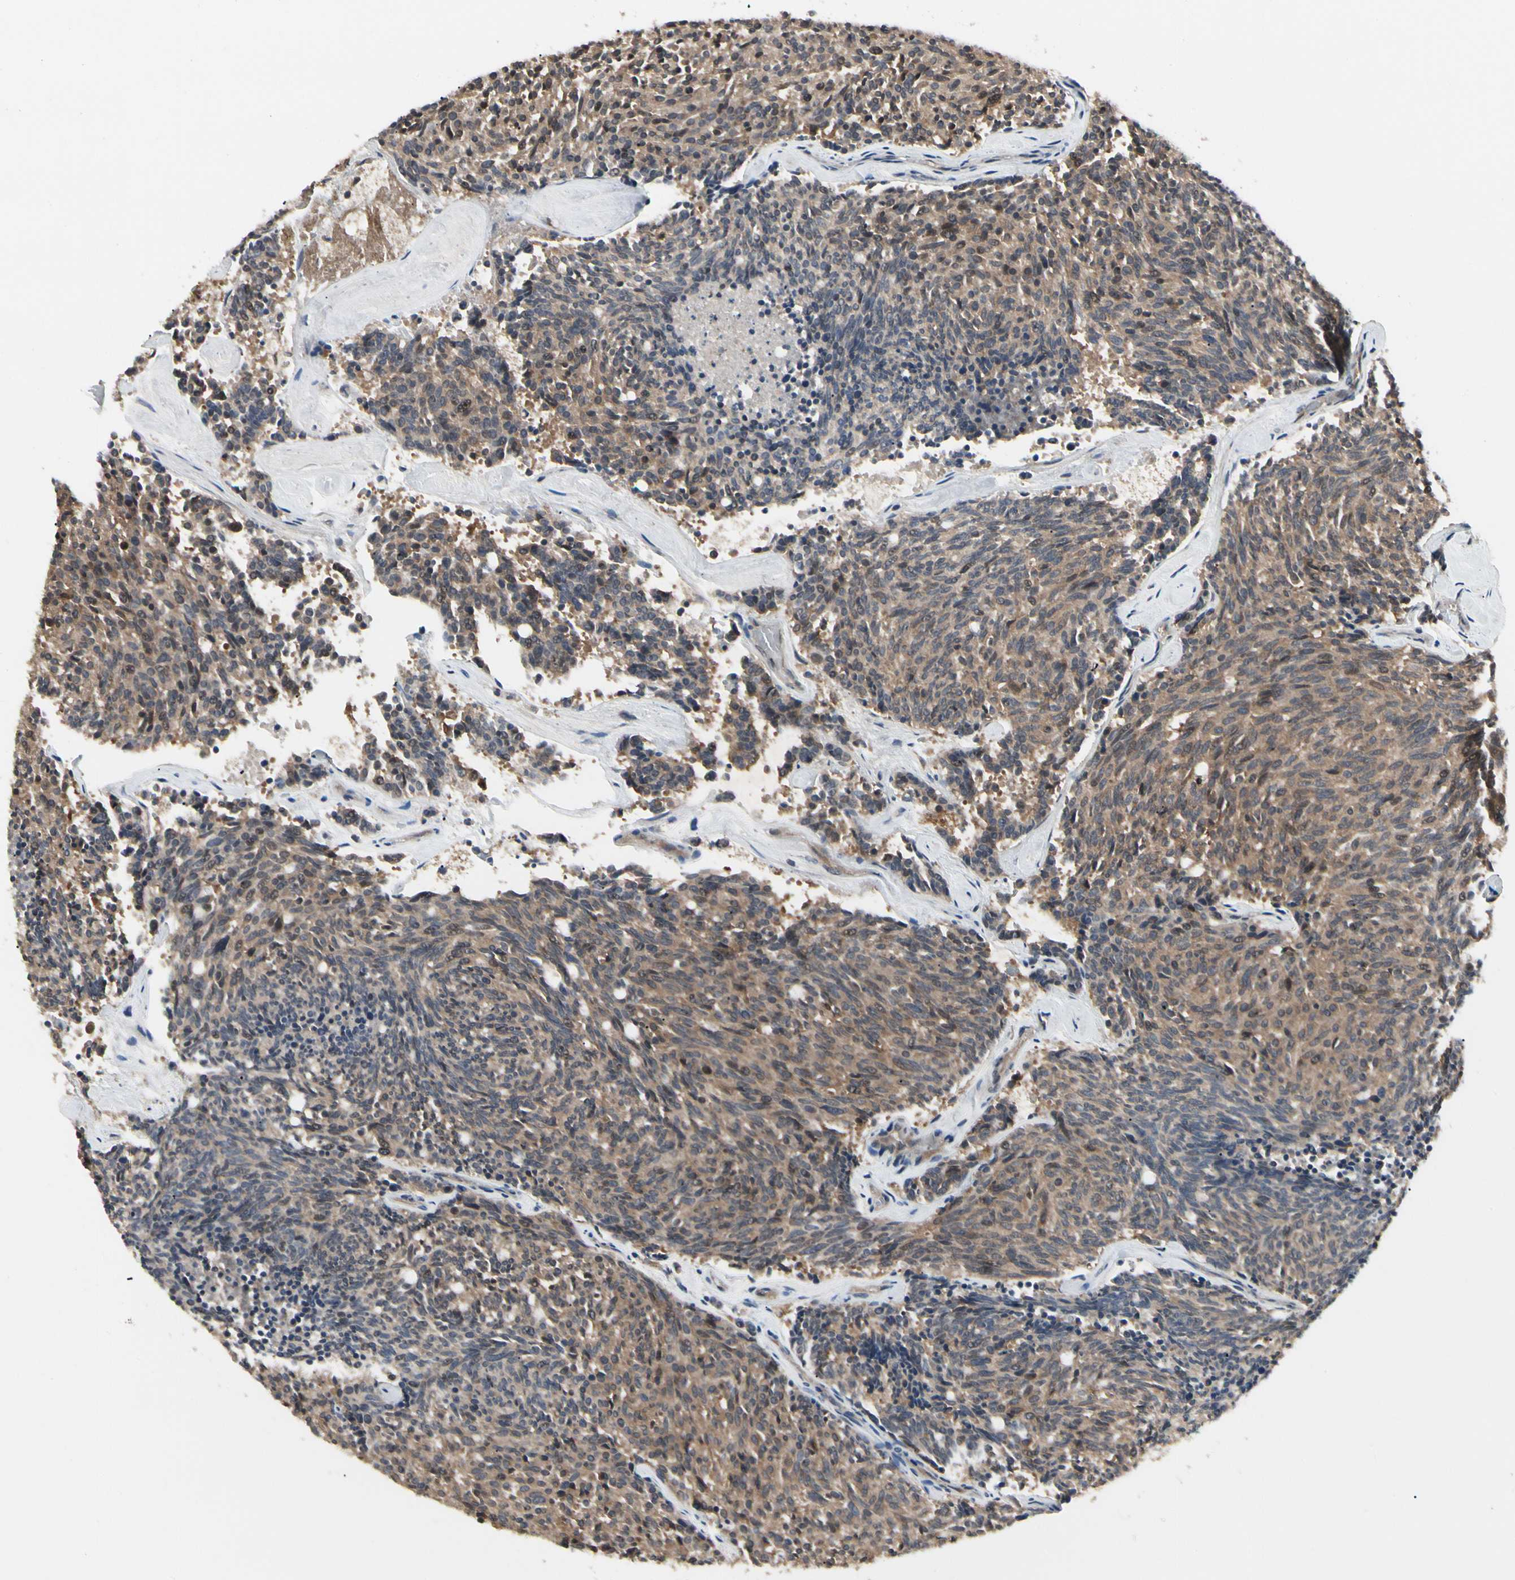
{"staining": {"intensity": "moderate", "quantity": ">75%", "location": "cytoplasmic/membranous"}, "tissue": "carcinoid", "cell_type": "Tumor cells", "image_type": "cancer", "snomed": [{"axis": "morphology", "description": "Carcinoid, malignant, NOS"}, {"axis": "topography", "description": "Pancreas"}], "caption": "Brown immunohistochemical staining in carcinoid (malignant) reveals moderate cytoplasmic/membranous staining in about >75% of tumor cells.", "gene": "RNF14", "patient": {"sex": "female", "age": 54}}